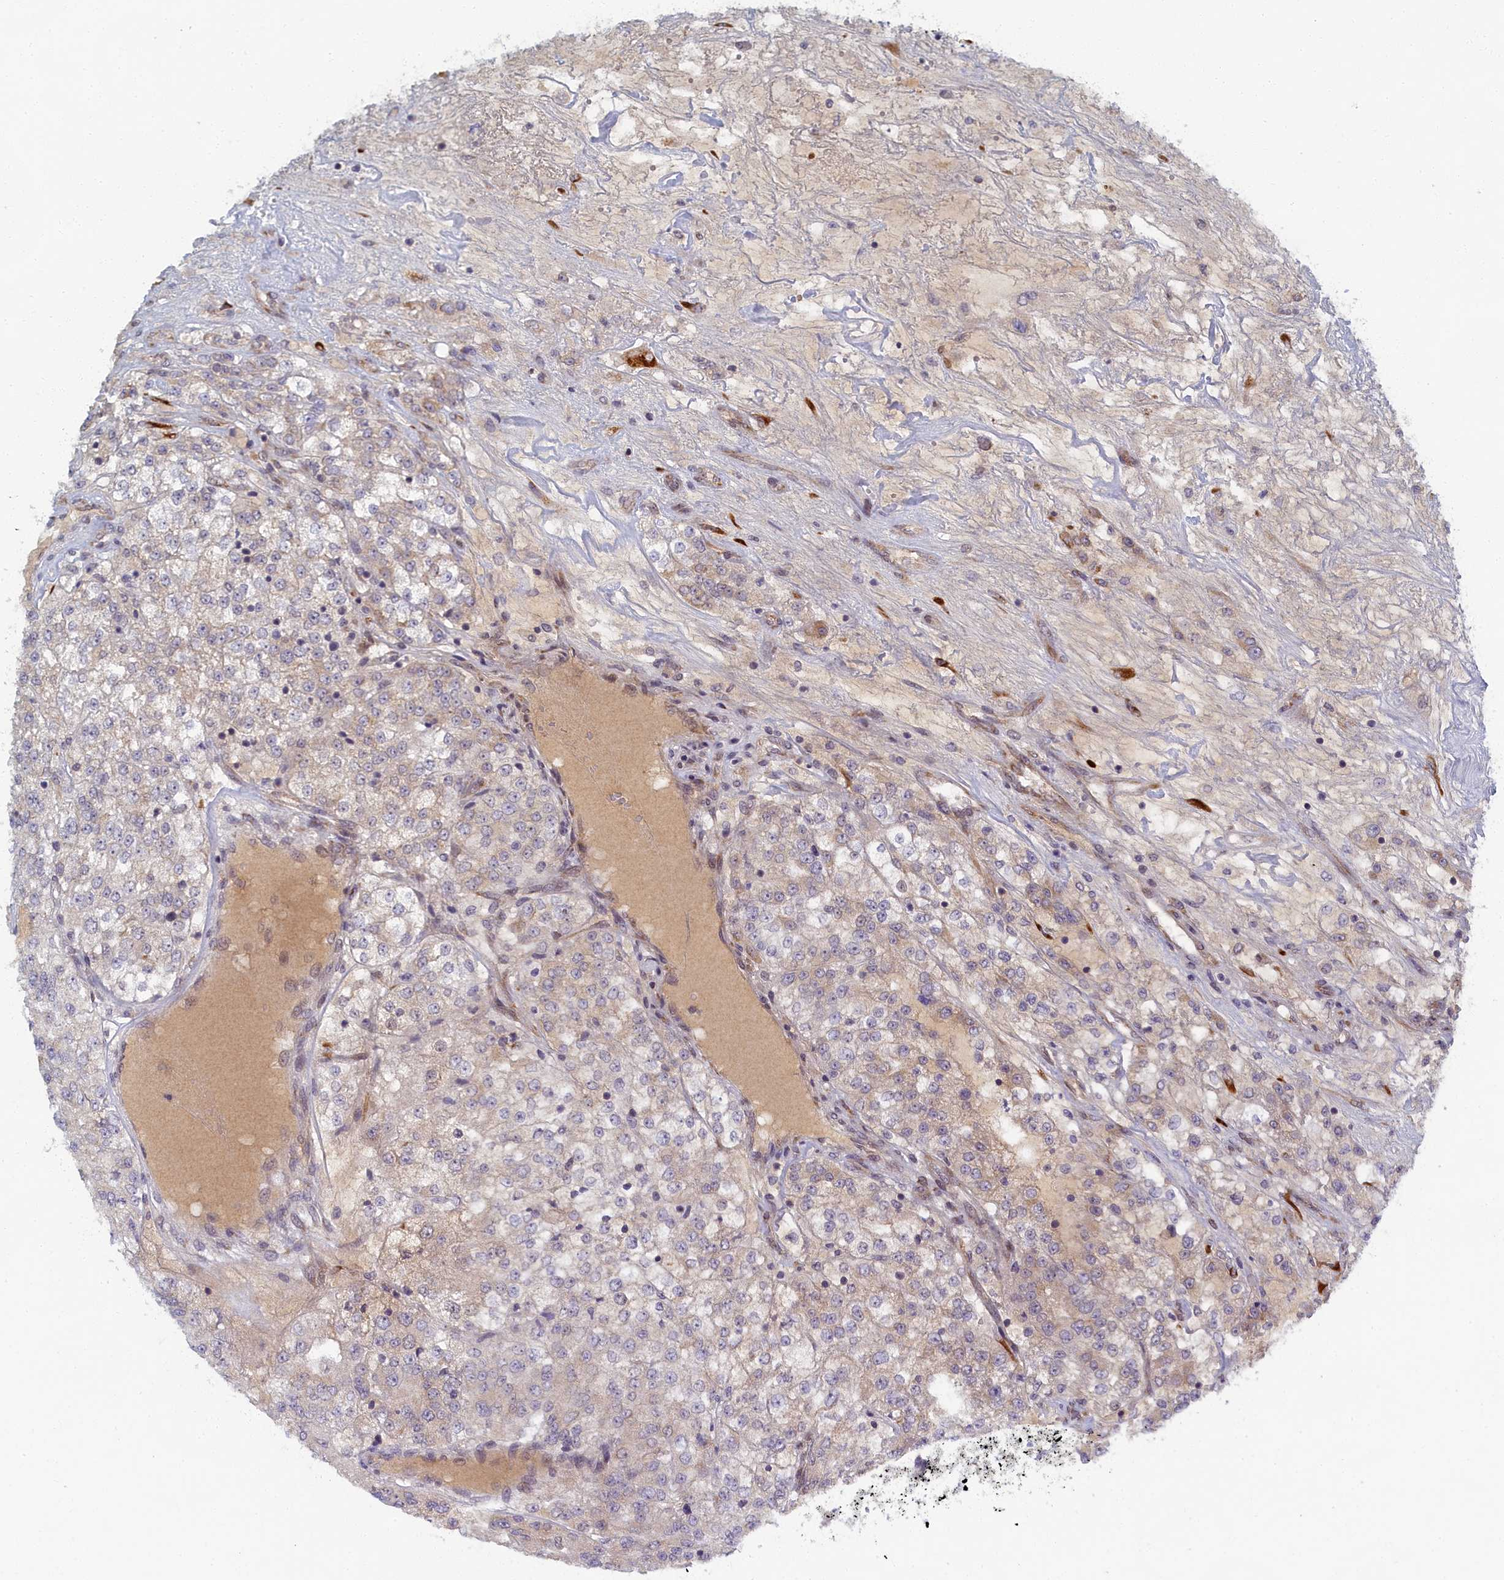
{"staining": {"intensity": "negative", "quantity": "none", "location": "none"}, "tissue": "renal cancer", "cell_type": "Tumor cells", "image_type": "cancer", "snomed": [{"axis": "morphology", "description": "Adenocarcinoma, NOS"}, {"axis": "topography", "description": "Kidney"}], "caption": "DAB (3,3'-diaminobenzidine) immunohistochemical staining of renal adenocarcinoma shows no significant expression in tumor cells. Brightfield microscopy of immunohistochemistry stained with DAB (3,3'-diaminobenzidine) (brown) and hematoxylin (blue), captured at high magnification.", "gene": "DNAJC17", "patient": {"sex": "female", "age": 63}}